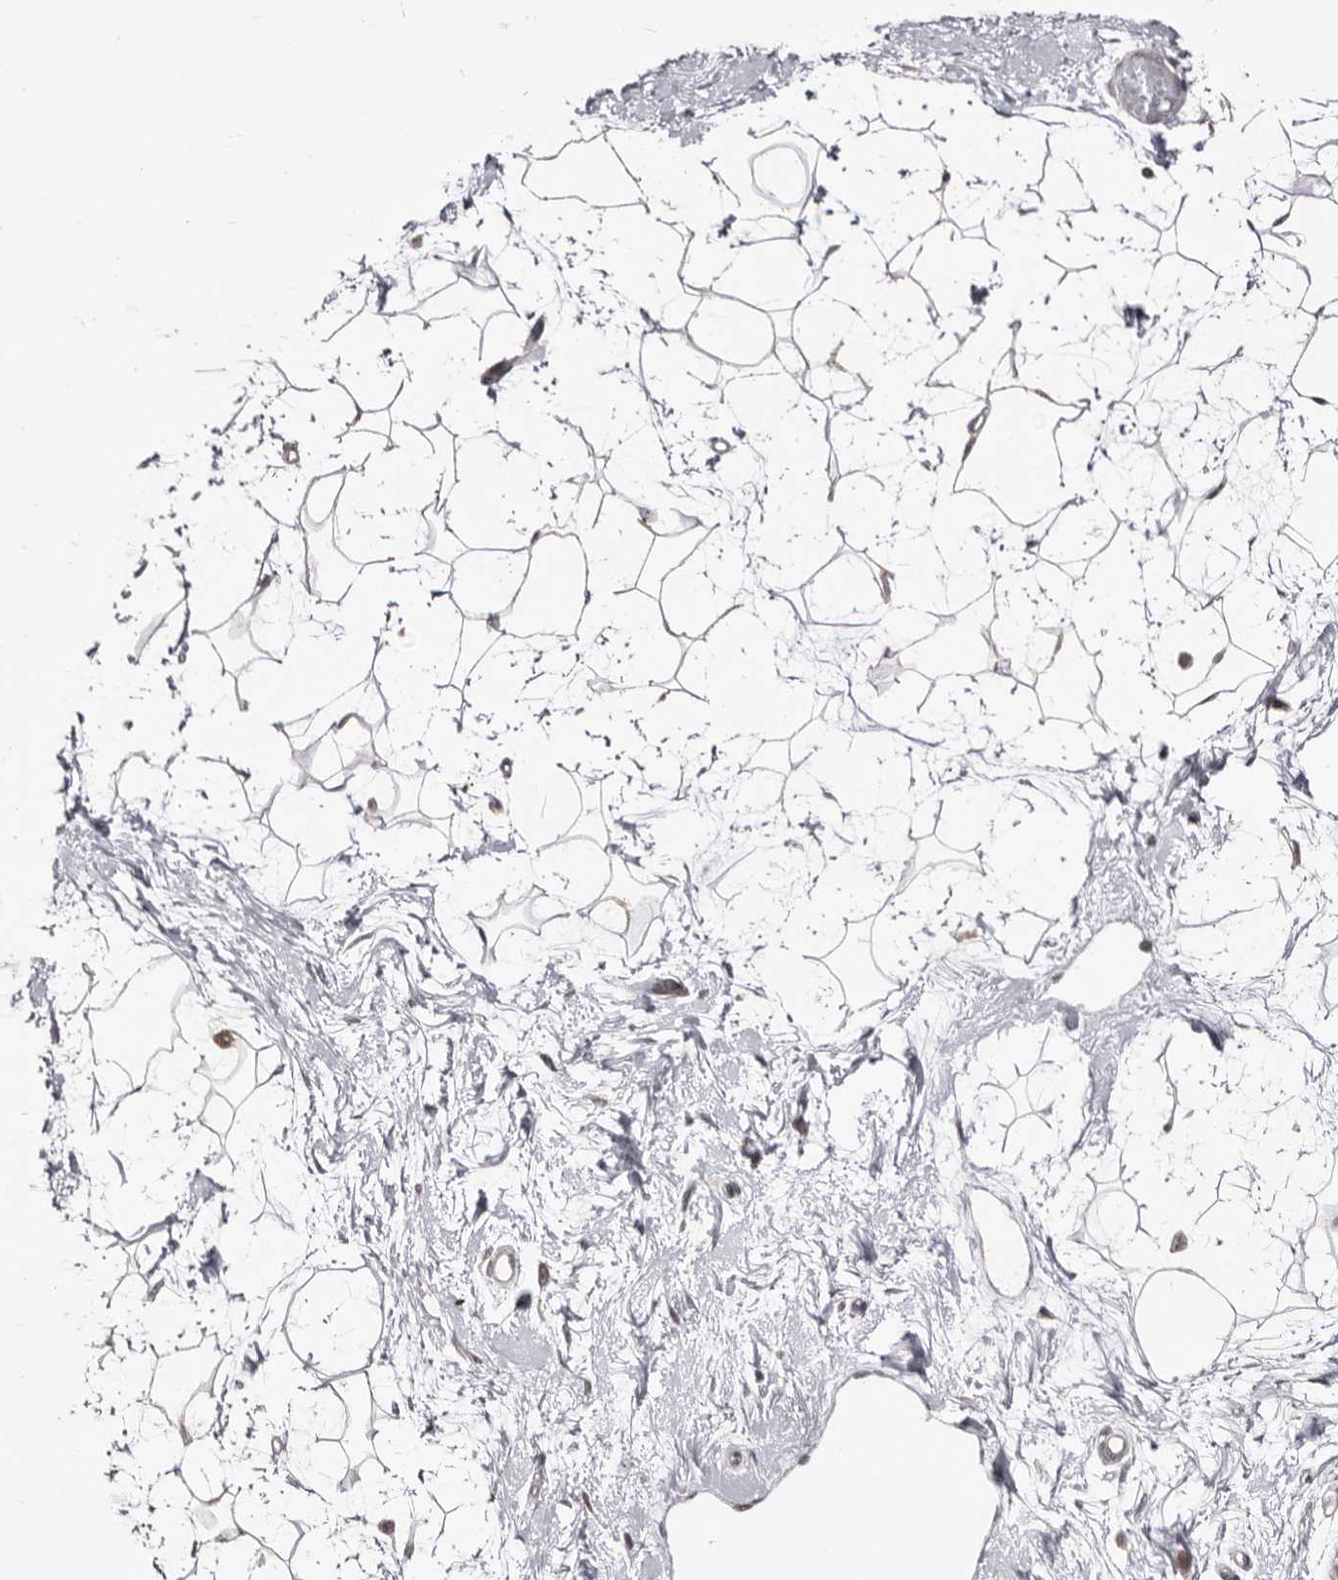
{"staining": {"intensity": "negative", "quantity": "none", "location": "none"}, "tissue": "breast", "cell_type": "Adipocytes", "image_type": "normal", "snomed": [{"axis": "morphology", "description": "Normal tissue, NOS"}, {"axis": "topography", "description": "Breast"}], "caption": "A high-resolution photomicrograph shows IHC staining of normal breast, which shows no significant positivity in adipocytes. (DAB (3,3'-diaminobenzidine) immunohistochemistry, high magnification).", "gene": "THUMPD1", "patient": {"sex": "female", "age": 45}}